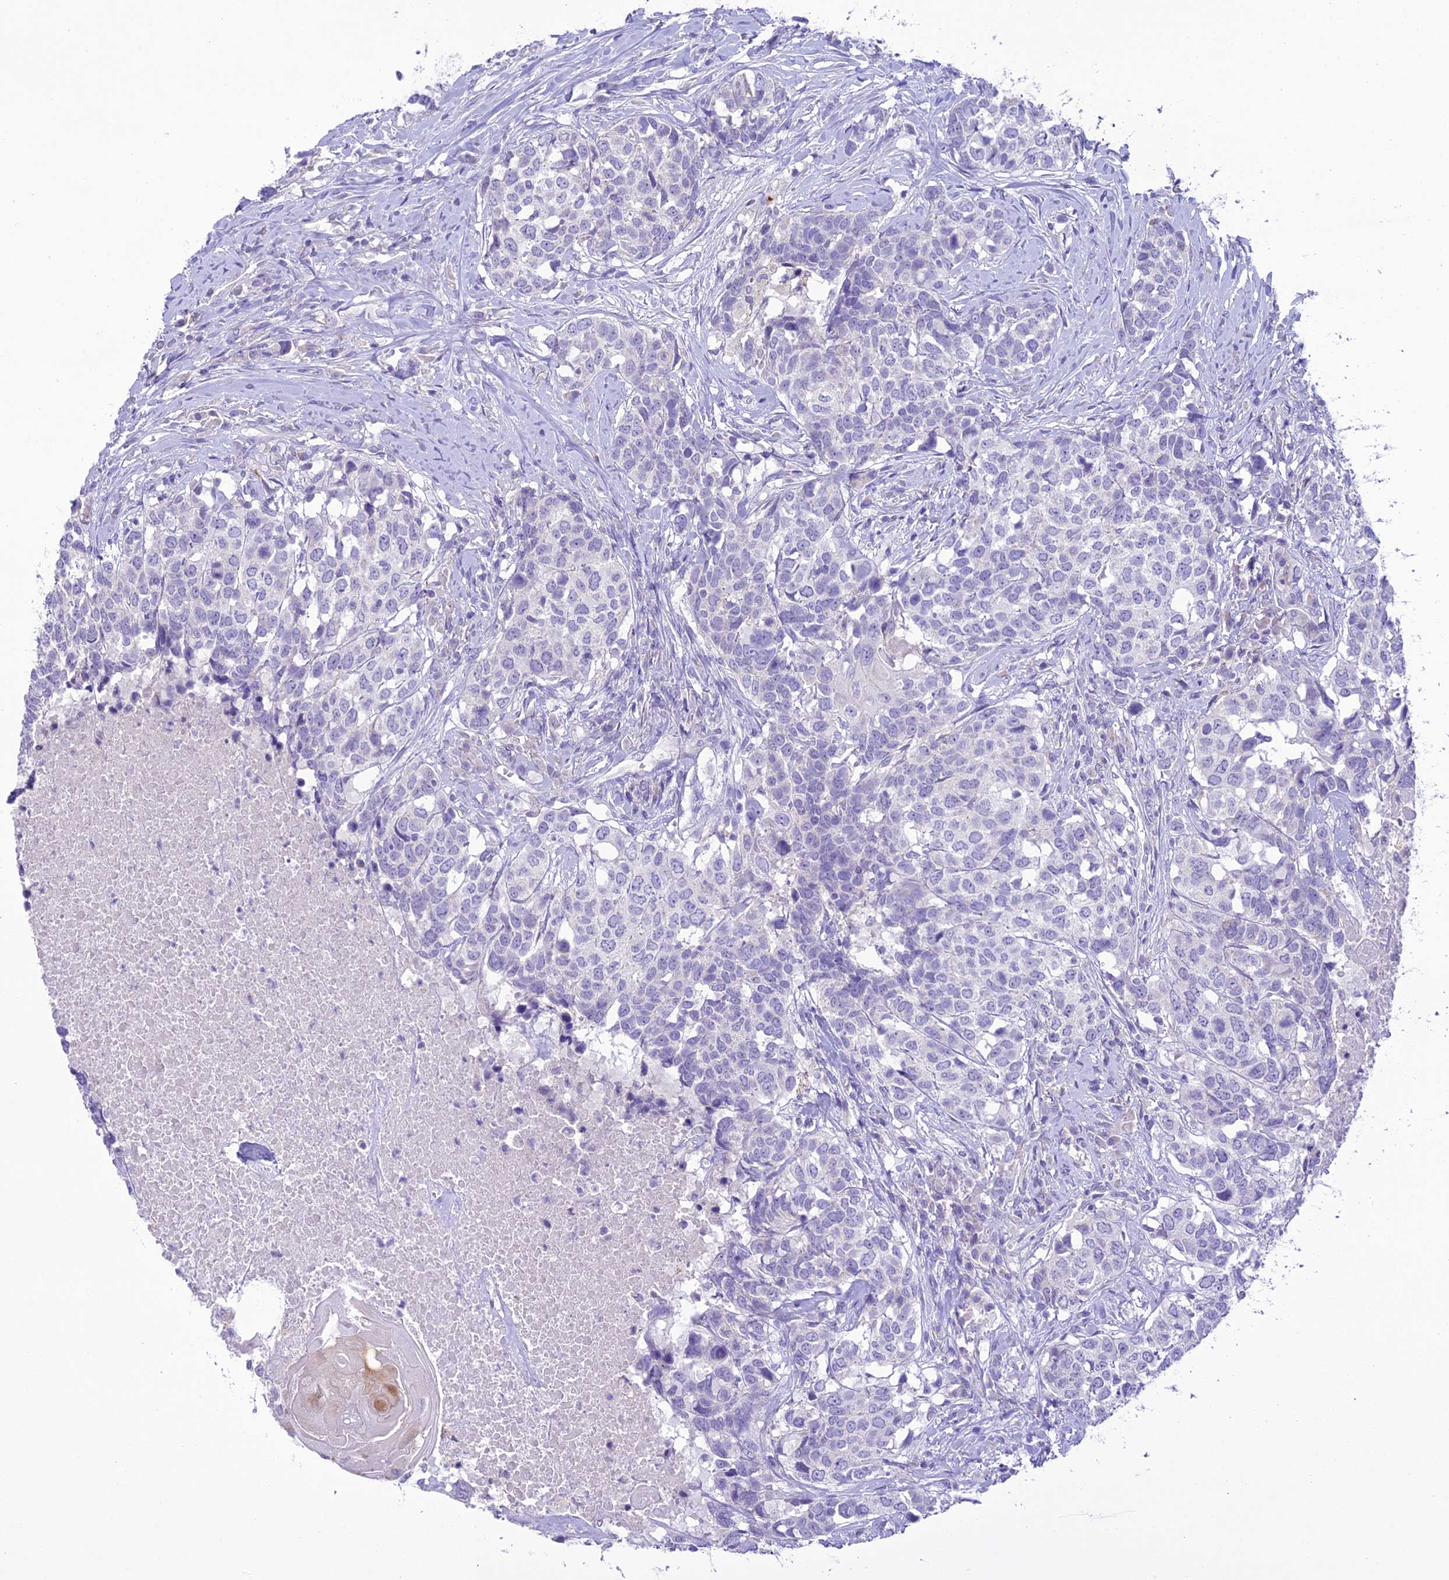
{"staining": {"intensity": "negative", "quantity": "none", "location": "none"}, "tissue": "head and neck cancer", "cell_type": "Tumor cells", "image_type": "cancer", "snomed": [{"axis": "morphology", "description": "Squamous cell carcinoma, NOS"}, {"axis": "topography", "description": "Head-Neck"}], "caption": "High power microscopy histopathology image of an immunohistochemistry (IHC) photomicrograph of head and neck squamous cell carcinoma, revealing no significant positivity in tumor cells. The staining was performed using DAB to visualize the protein expression in brown, while the nuclei were stained in blue with hematoxylin (Magnification: 20x).", "gene": "SCRT1", "patient": {"sex": "male", "age": 66}}